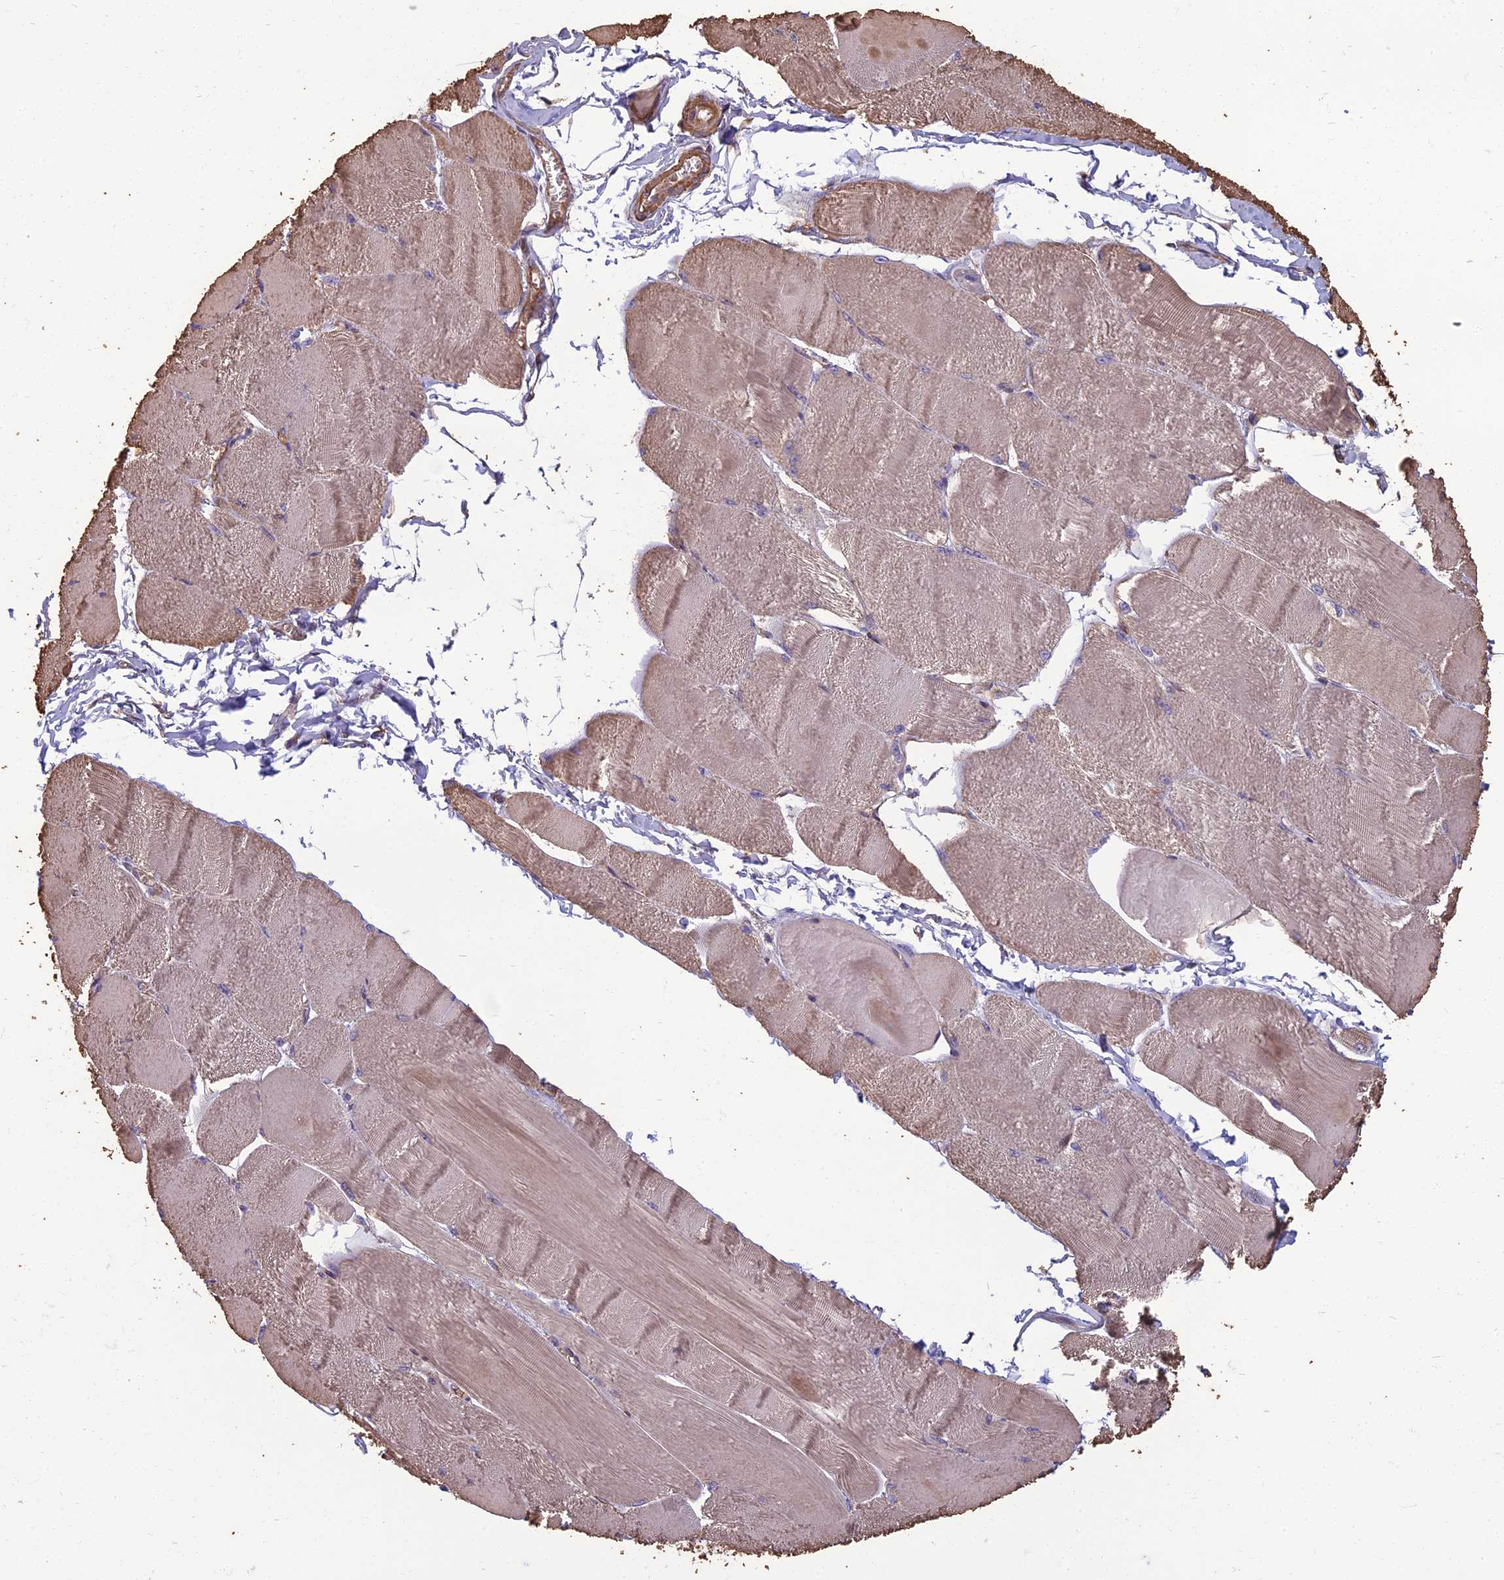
{"staining": {"intensity": "weak", "quantity": ">75%", "location": "cytoplasmic/membranous"}, "tissue": "skeletal muscle", "cell_type": "Myocytes", "image_type": "normal", "snomed": [{"axis": "morphology", "description": "Normal tissue, NOS"}, {"axis": "morphology", "description": "Basal cell carcinoma"}, {"axis": "topography", "description": "Skeletal muscle"}], "caption": "This is a micrograph of immunohistochemistry staining of benign skeletal muscle, which shows weak staining in the cytoplasmic/membranous of myocytes.", "gene": "WDR24", "patient": {"sex": "female", "age": 64}}